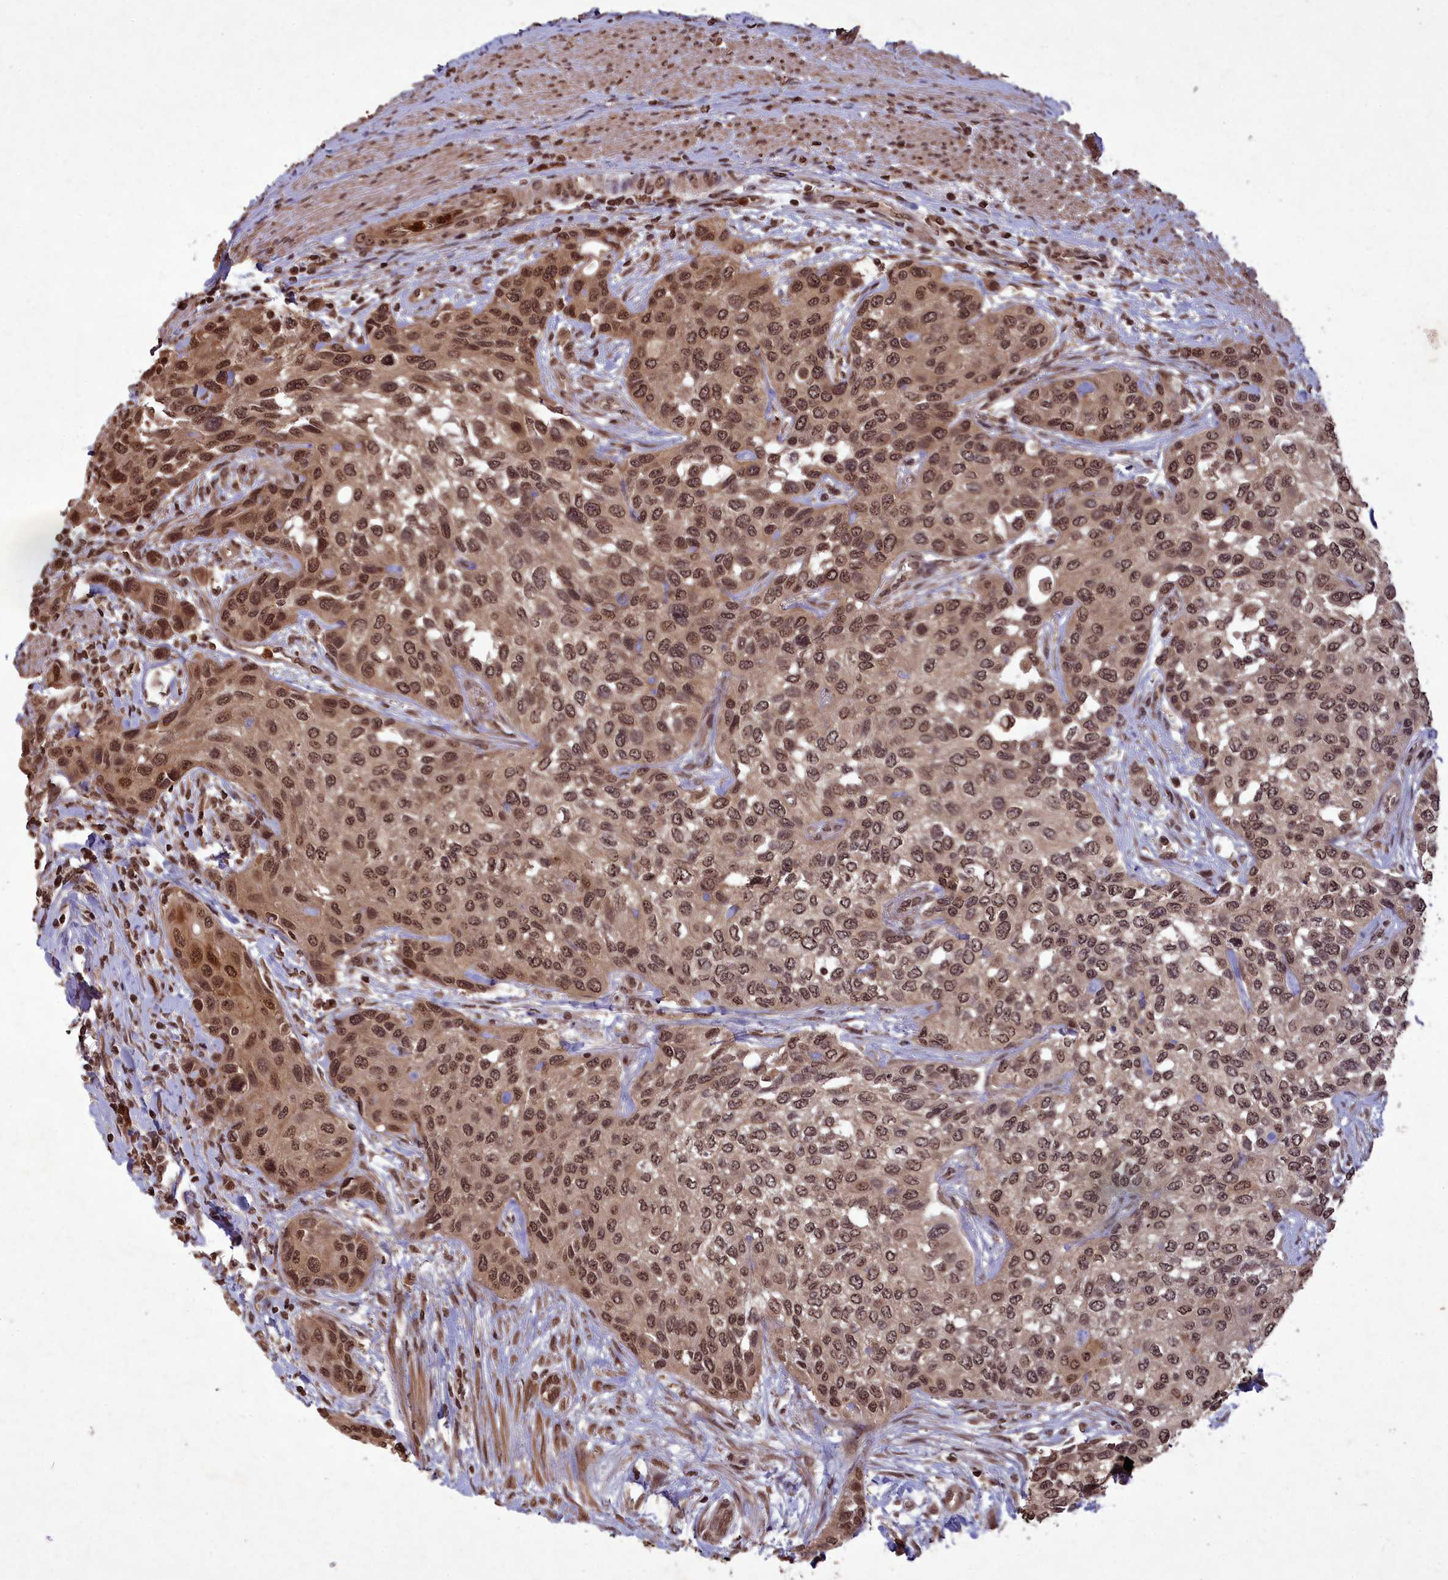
{"staining": {"intensity": "moderate", "quantity": ">75%", "location": "nuclear"}, "tissue": "urothelial cancer", "cell_type": "Tumor cells", "image_type": "cancer", "snomed": [{"axis": "morphology", "description": "Normal tissue, NOS"}, {"axis": "morphology", "description": "Urothelial carcinoma, High grade"}, {"axis": "topography", "description": "Vascular tissue"}, {"axis": "topography", "description": "Urinary bladder"}], "caption": "High-grade urothelial carcinoma tissue exhibits moderate nuclear expression in approximately >75% of tumor cells", "gene": "SRMS", "patient": {"sex": "female", "age": 56}}